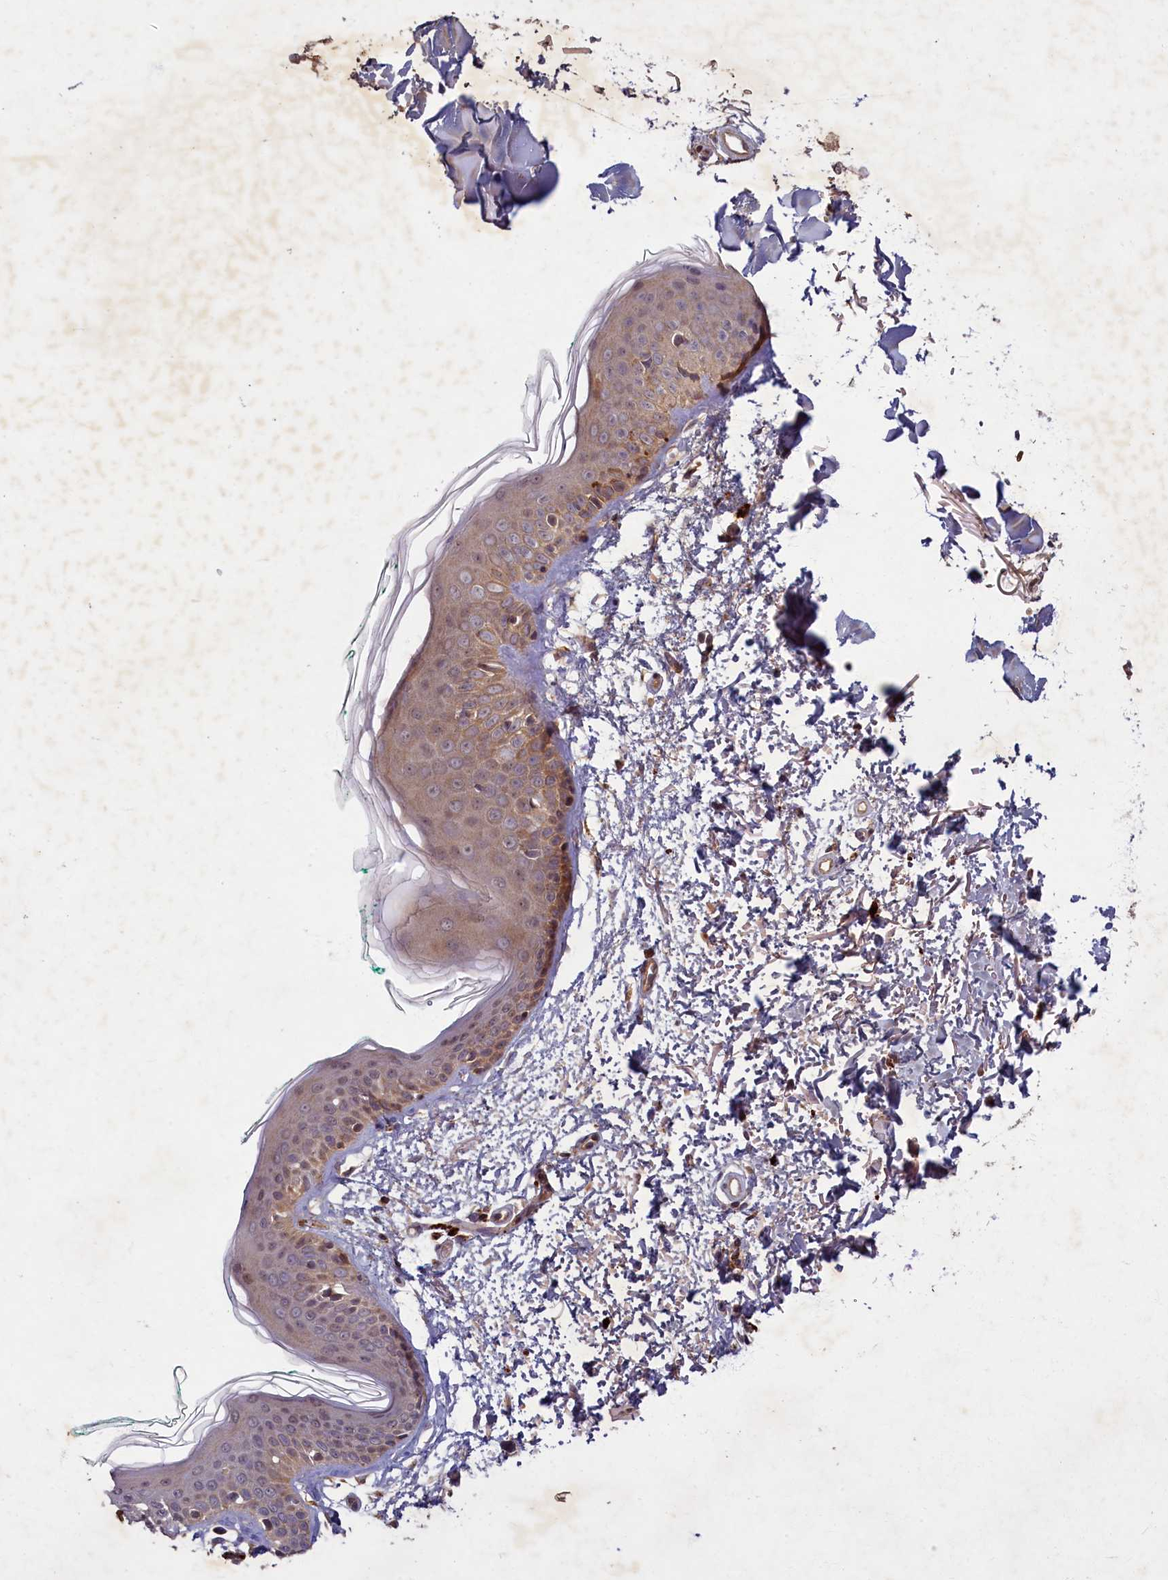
{"staining": {"intensity": "weak", "quantity": ">75%", "location": "cytoplasmic/membranous"}, "tissue": "skin", "cell_type": "Fibroblasts", "image_type": "normal", "snomed": [{"axis": "morphology", "description": "Normal tissue, NOS"}, {"axis": "topography", "description": "Skin"}], "caption": "An immunohistochemistry histopathology image of unremarkable tissue is shown. Protein staining in brown labels weak cytoplasmic/membranous positivity in skin within fibroblasts.", "gene": "BICD1", "patient": {"sex": "male", "age": 66}}